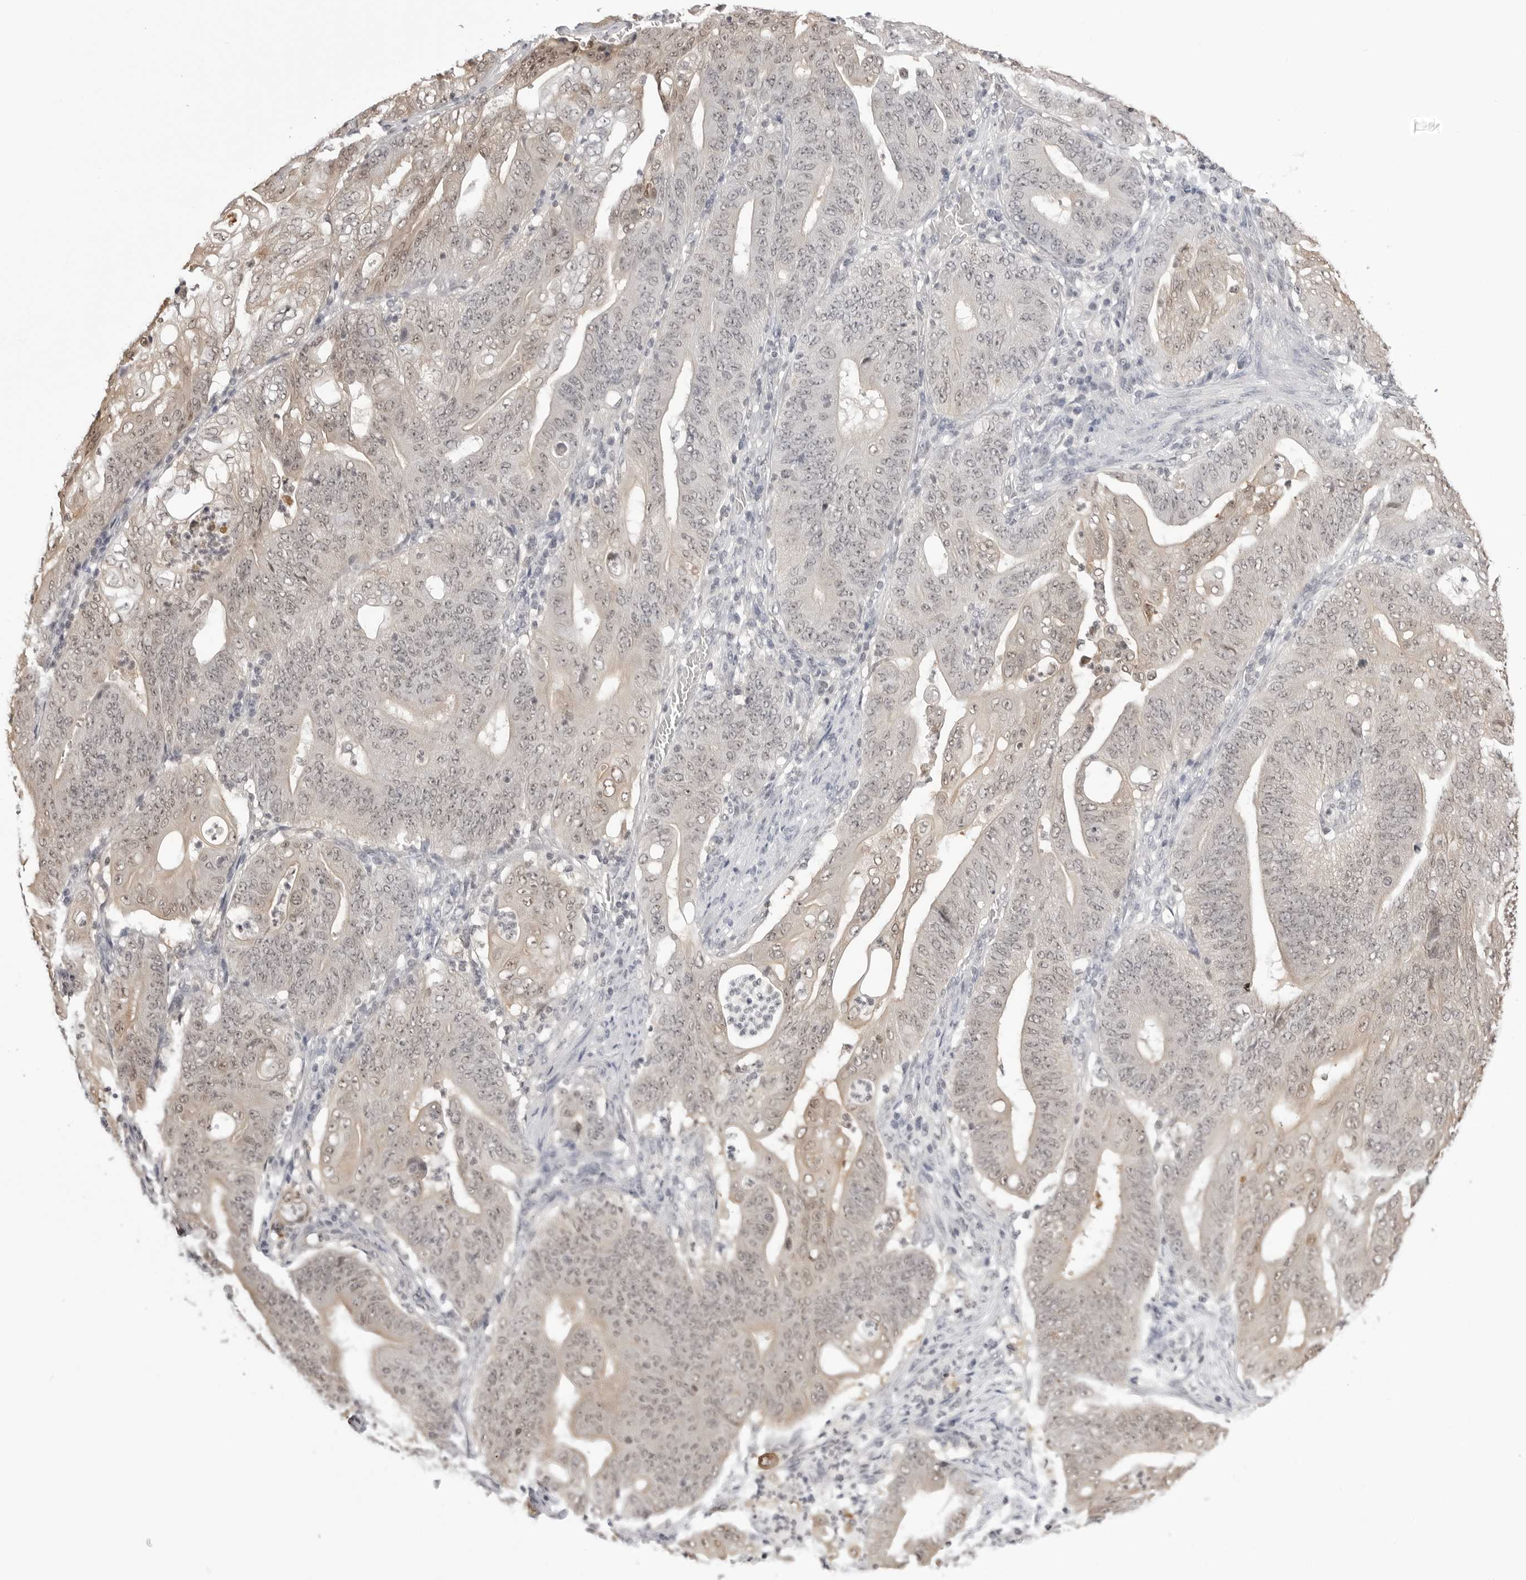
{"staining": {"intensity": "weak", "quantity": ">75%", "location": "cytoplasmic/membranous,nuclear"}, "tissue": "stomach cancer", "cell_type": "Tumor cells", "image_type": "cancer", "snomed": [{"axis": "morphology", "description": "Adenocarcinoma, NOS"}, {"axis": "topography", "description": "Stomach"}], "caption": "This is a histology image of immunohistochemistry (IHC) staining of adenocarcinoma (stomach), which shows weak expression in the cytoplasmic/membranous and nuclear of tumor cells.", "gene": "YWHAG", "patient": {"sex": "female", "age": 73}}